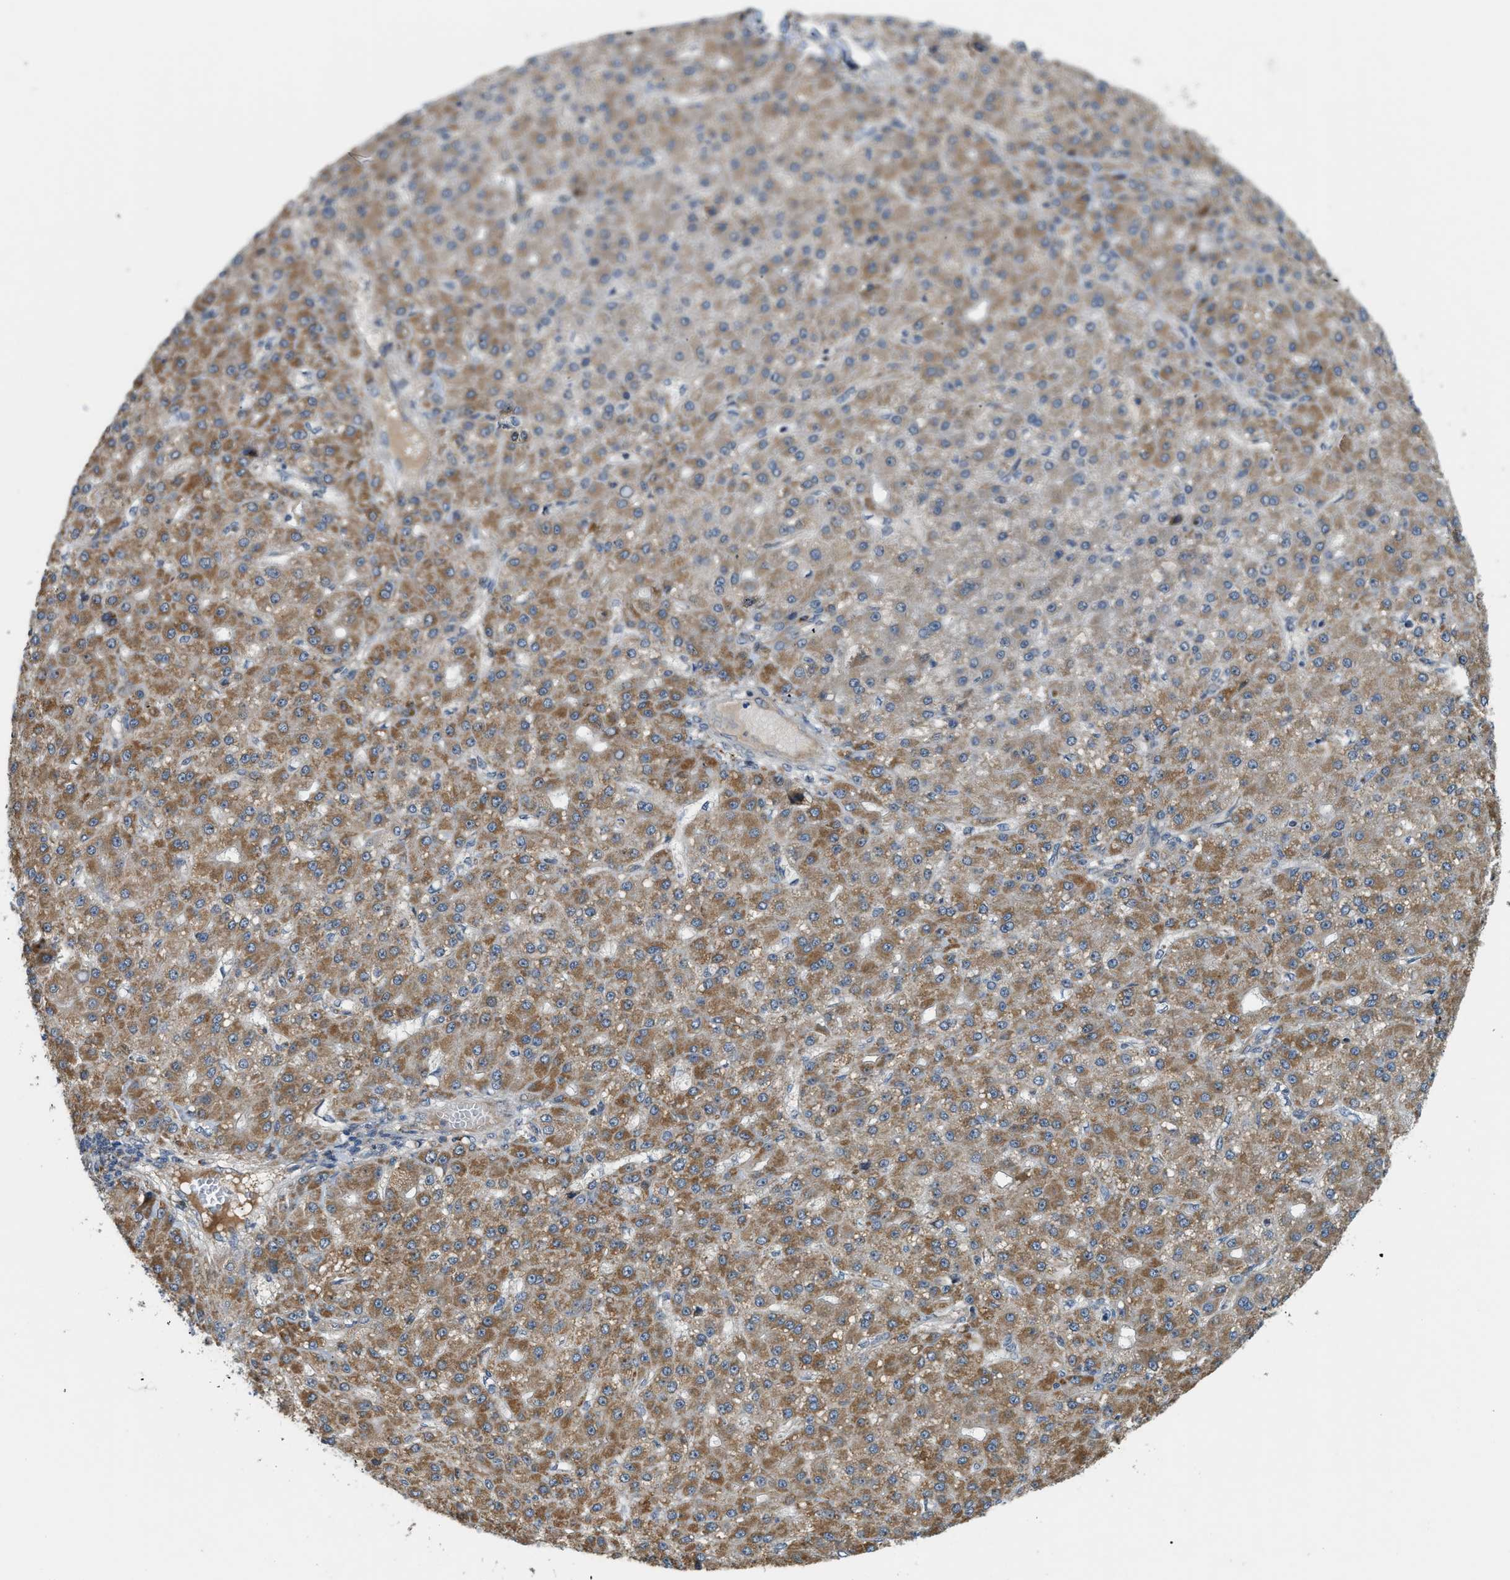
{"staining": {"intensity": "moderate", "quantity": ">75%", "location": "cytoplasmic/membranous"}, "tissue": "liver cancer", "cell_type": "Tumor cells", "image_type": "cancer", "snomed": [{"axis": "morphology", "description": "Carcinoma, Hepatocellular, NOS"}, {"axis": "topography", "description": "Liver"}], "caption": "Liver cancer stained with a protein marker demonstrates moderate staining in tumor cells.", "gene": "STARD3NL", "patient": {"sex": "male", "age": 67}}